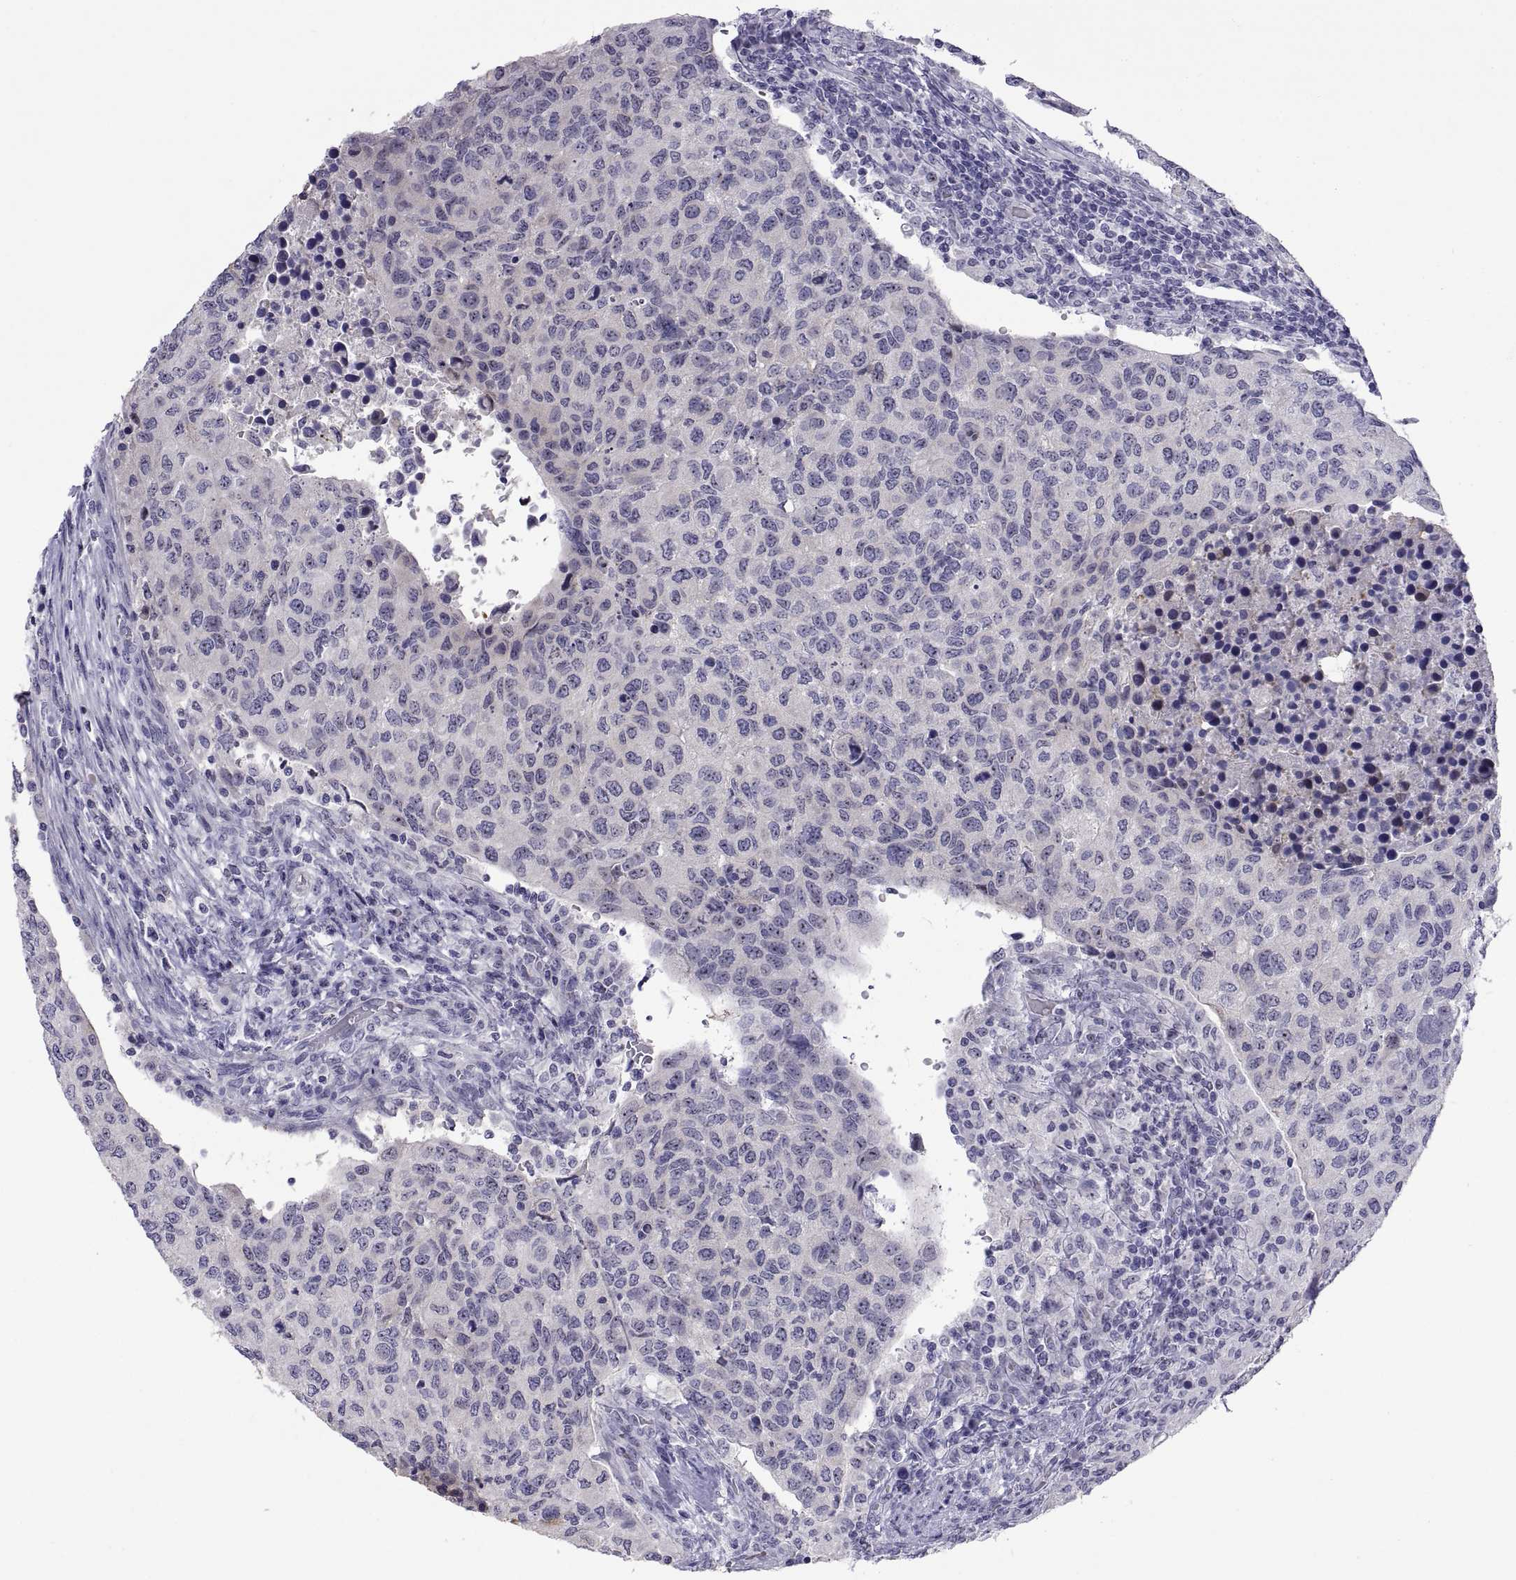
{"staining": {"intensity": "negative", "quantity": "none", "location": "none"}, "tissue": "urothelial cancer", "cell_type": "Tumor cells", "image_type": "cancer", "snomed": [{"axis": "morphology", "description": "Urothelial carcinoma, High grade"}, {"axis": "topography", "description": "Urinary bladder"}], "caption": "Tumor cells are negative for brown protein staining in urothelial cancer.", "gene": "VSX2", "patient": {"sex": "female", "age": 78}}